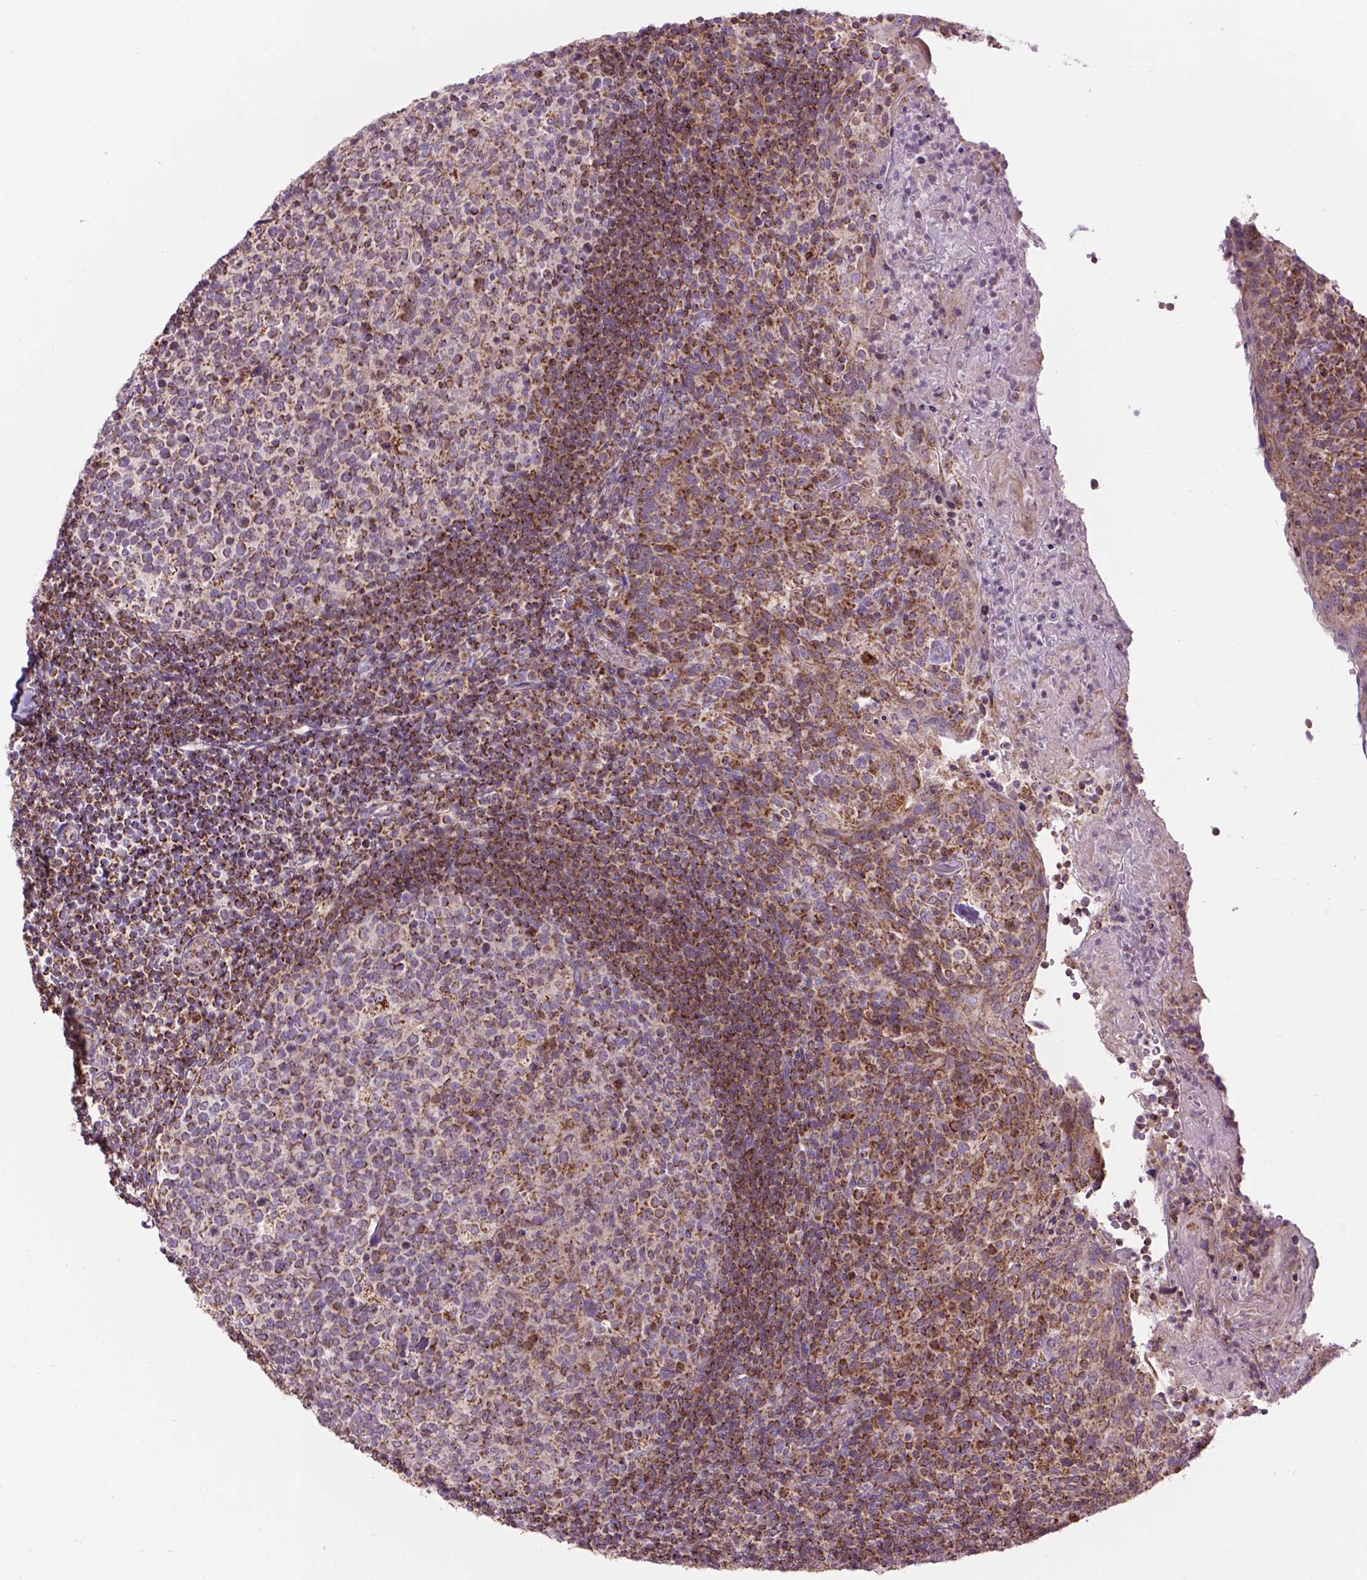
{"staining": {"intensity": "strong", "quantity": "<25%", "location": "cytoplasmic/membranous"}, "tissue": "tonsil", "cell_type": "Germinal center cells", "image_type": "normal", "snomed": [{"axis": "morphology", "description": "Normal tissue, NOS"}, {"axis": "topography", "description": "Tonsil"}], "caption": "Immunohistochemistry (IHC) micrograph of normal human tonsil stained for a protein (brown), which exhibits medium levels of strong cytoplasmic/membranous staining in approximately <25% of germinal center cells.", "gene": "PYCR3", "patient": {"sex": "female", "age": 10}}